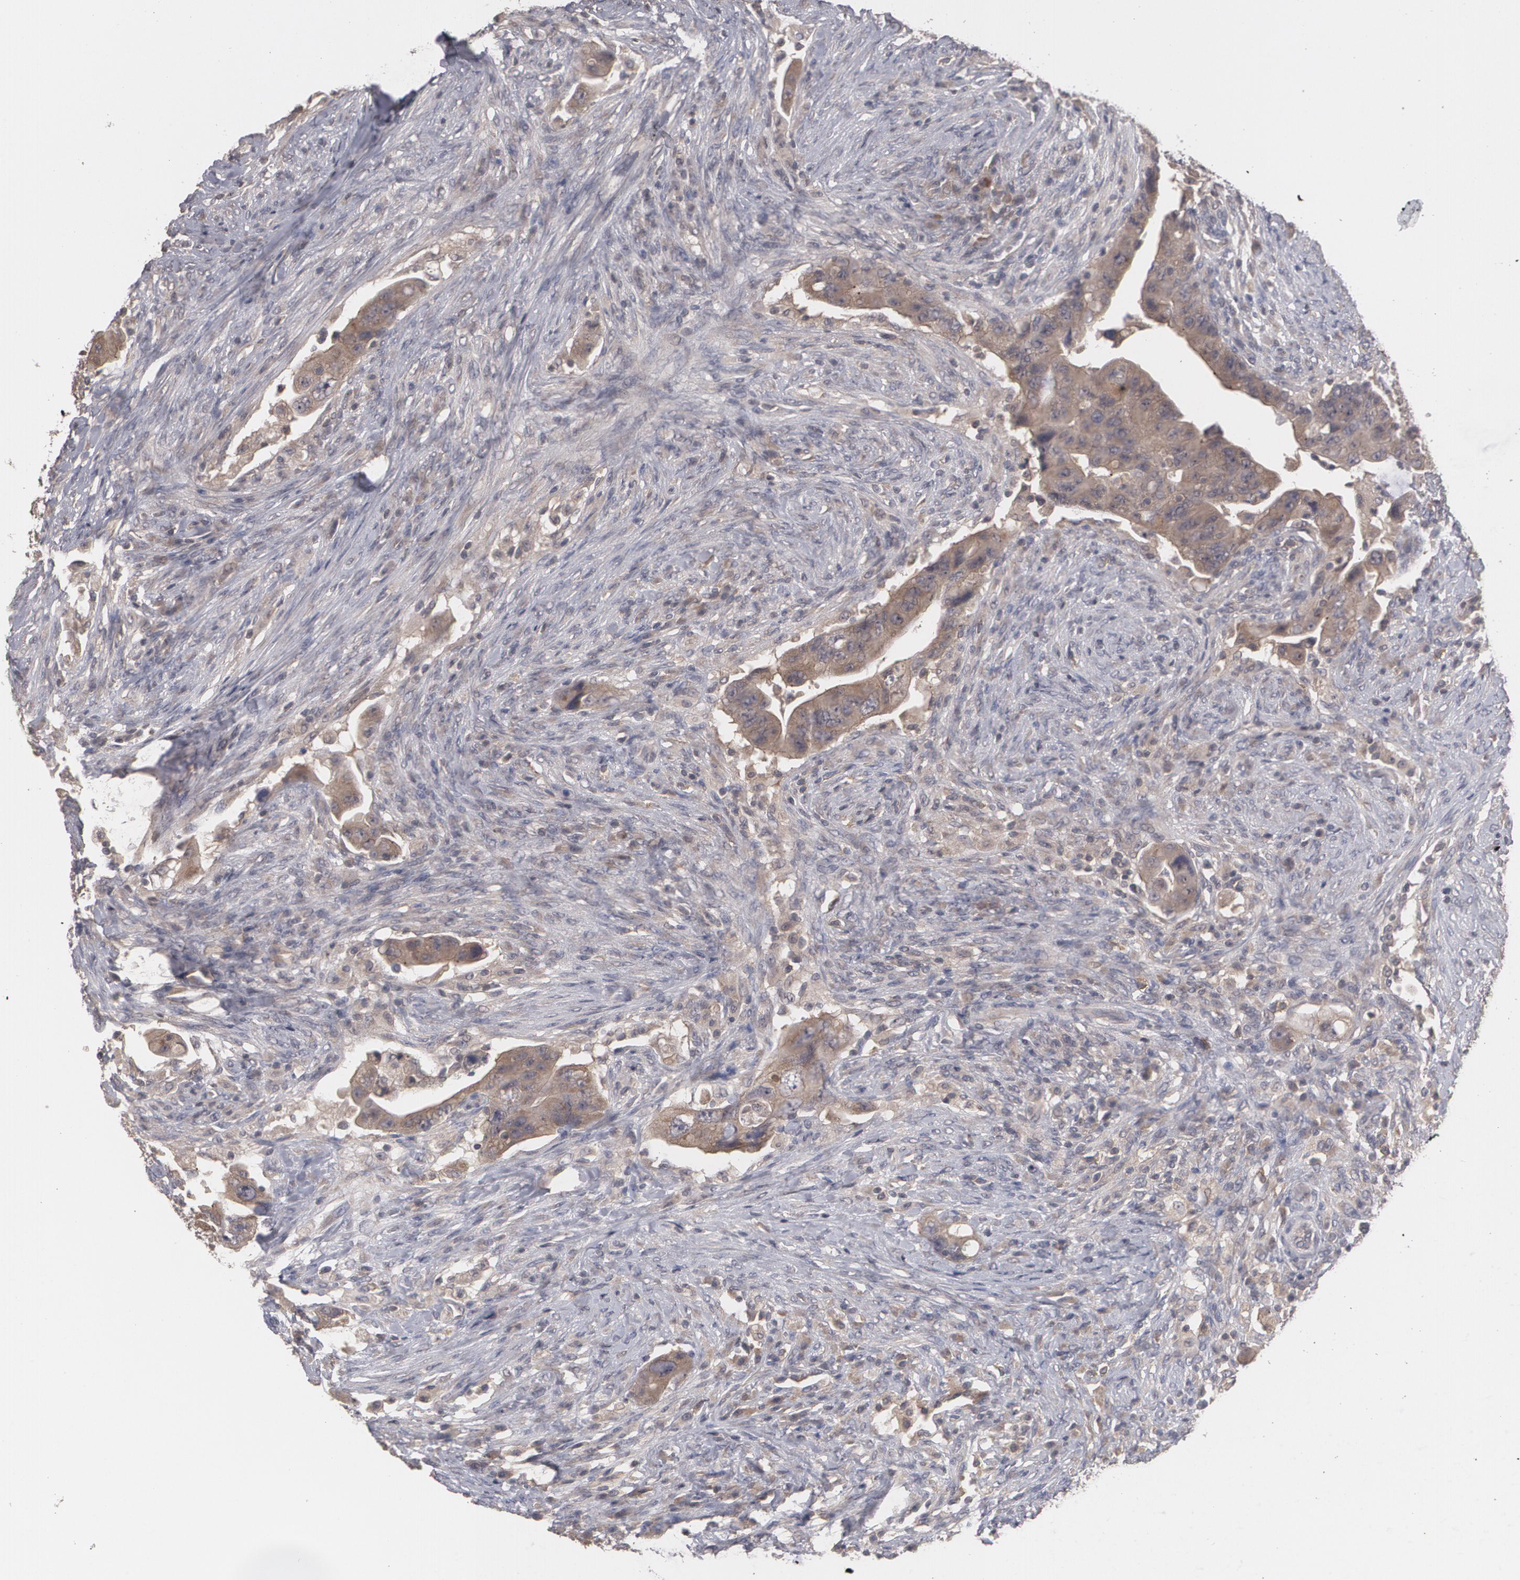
{"staining": {"intensity": "moderate", "quantity": ">75%", "location": "cytoplasmic/membranous"}, "tissue": "colorectal cancer", "cell_type": "Tumor cells", "image_type": "cancer", "snomed": [{"axis": "morphology", "description": "Adenocarcinoma, NOS"}, {"axis": "topography", "description": "Rectum"}], "caption": "High-magnification brightfield microscopy of colorectal adenocarcinoma stained with DAB (3,3'-diaminobenzidine) (brown) and counterstained with hematoxylin (blue). tumor cells exhibit moderate cytoplasmic/membranous expression is identified in approximately>75% of cells. (DAB = brown stain, brightfield microscopy at high magnification).", "gene": "ARF6", "patient": {"sex": "female", "age": 71}}